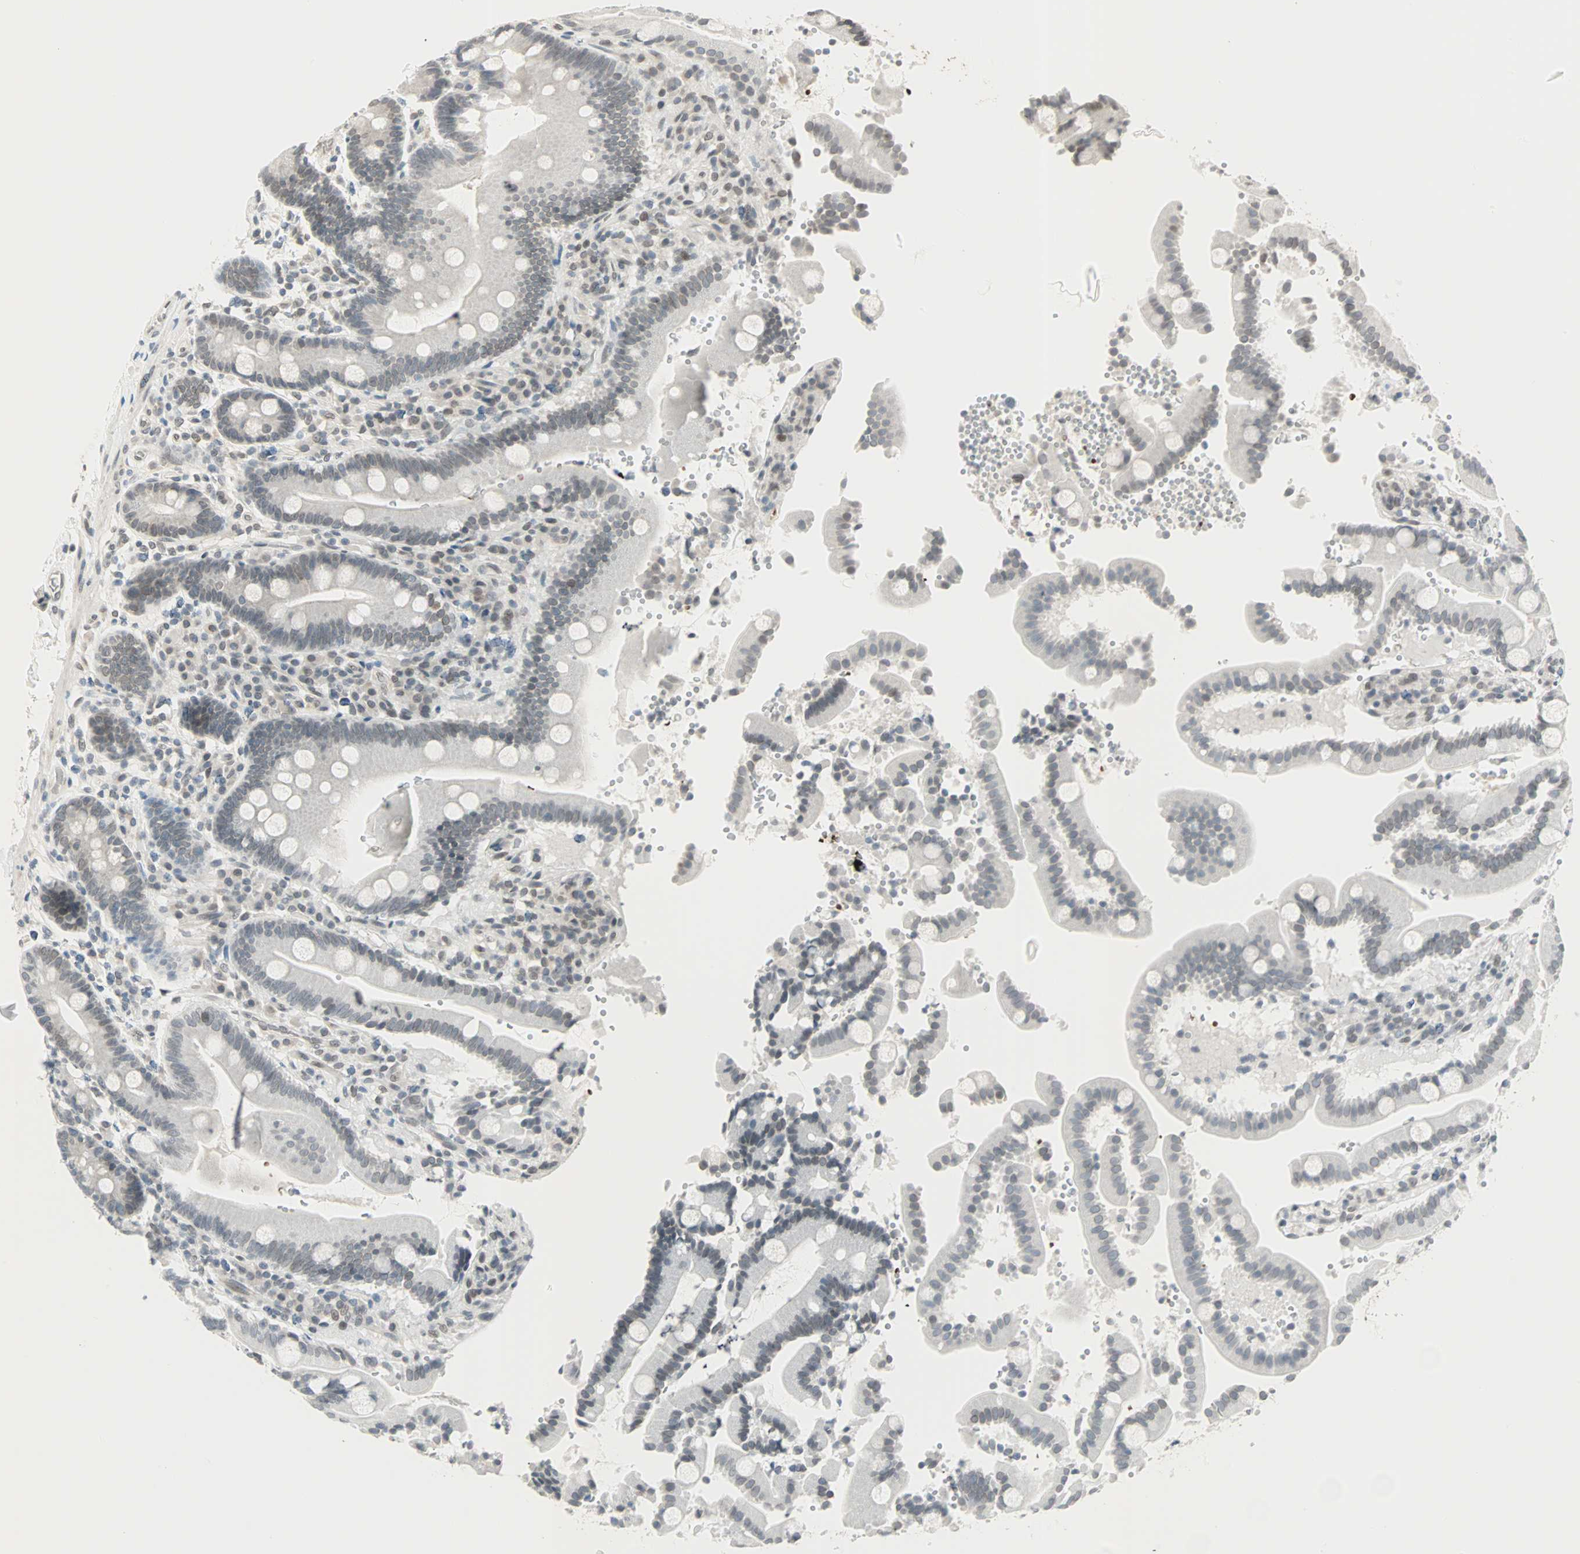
{"staining": {"intensity": "weak", "quantity": "<25%", "location": "nuclear"}, "tissue": "duodenum", "cell_type": "Glandular cells", "image_type": "normal", "snomed": [{"axis": "morphology", "description": "Normal tissue, NOS"}, {"axis": "topography", "description": "Small intestine, NOS"}], "caption": "Immunohistochemical staining of benign duodenum reveals no significant expression in glandular cells. (Brightfield microscopy of DAB immunohistochemistry at high magnification).", "gene": "BCAN", "patient": {"sex": "female", "age": 71}}